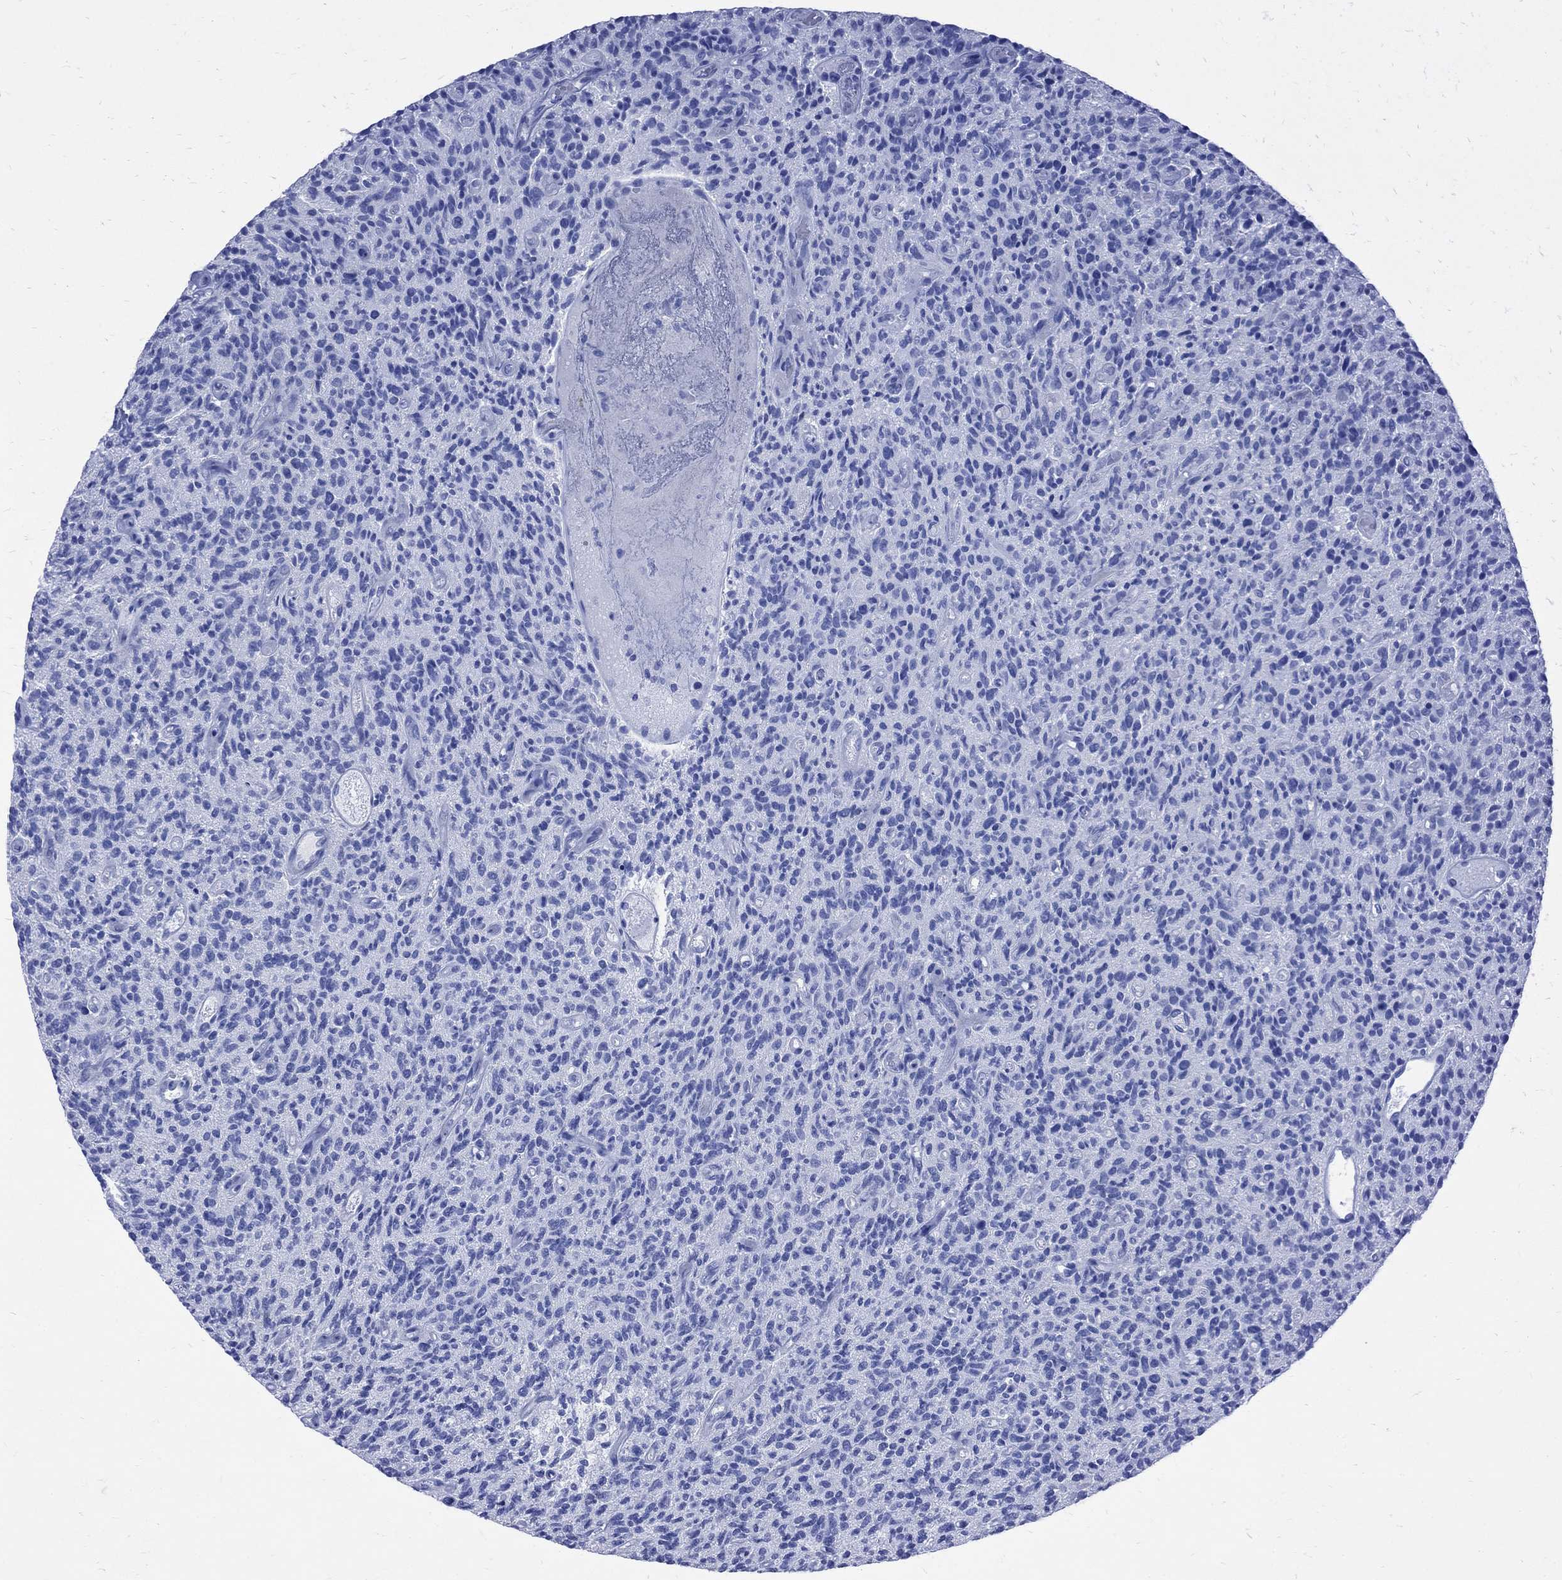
{"staining": {"intensity": "negative", "quantity": "none", "location": "none"}, "tissue": "glioma", "cell_type": "Tumor cells", "image_type": "cancer", "snomed": [{"axis": "morphology", "description": "Glioma, malignant, High grade"}, {"axis": "topography", "description": "Brain"}], "caption": "Micrograph shows no protein staining in tumor cells of high-grade glioma (malignant) tissue.", "gene": "MAGEB6", "patient": {"sex": "male", "age": 64}}